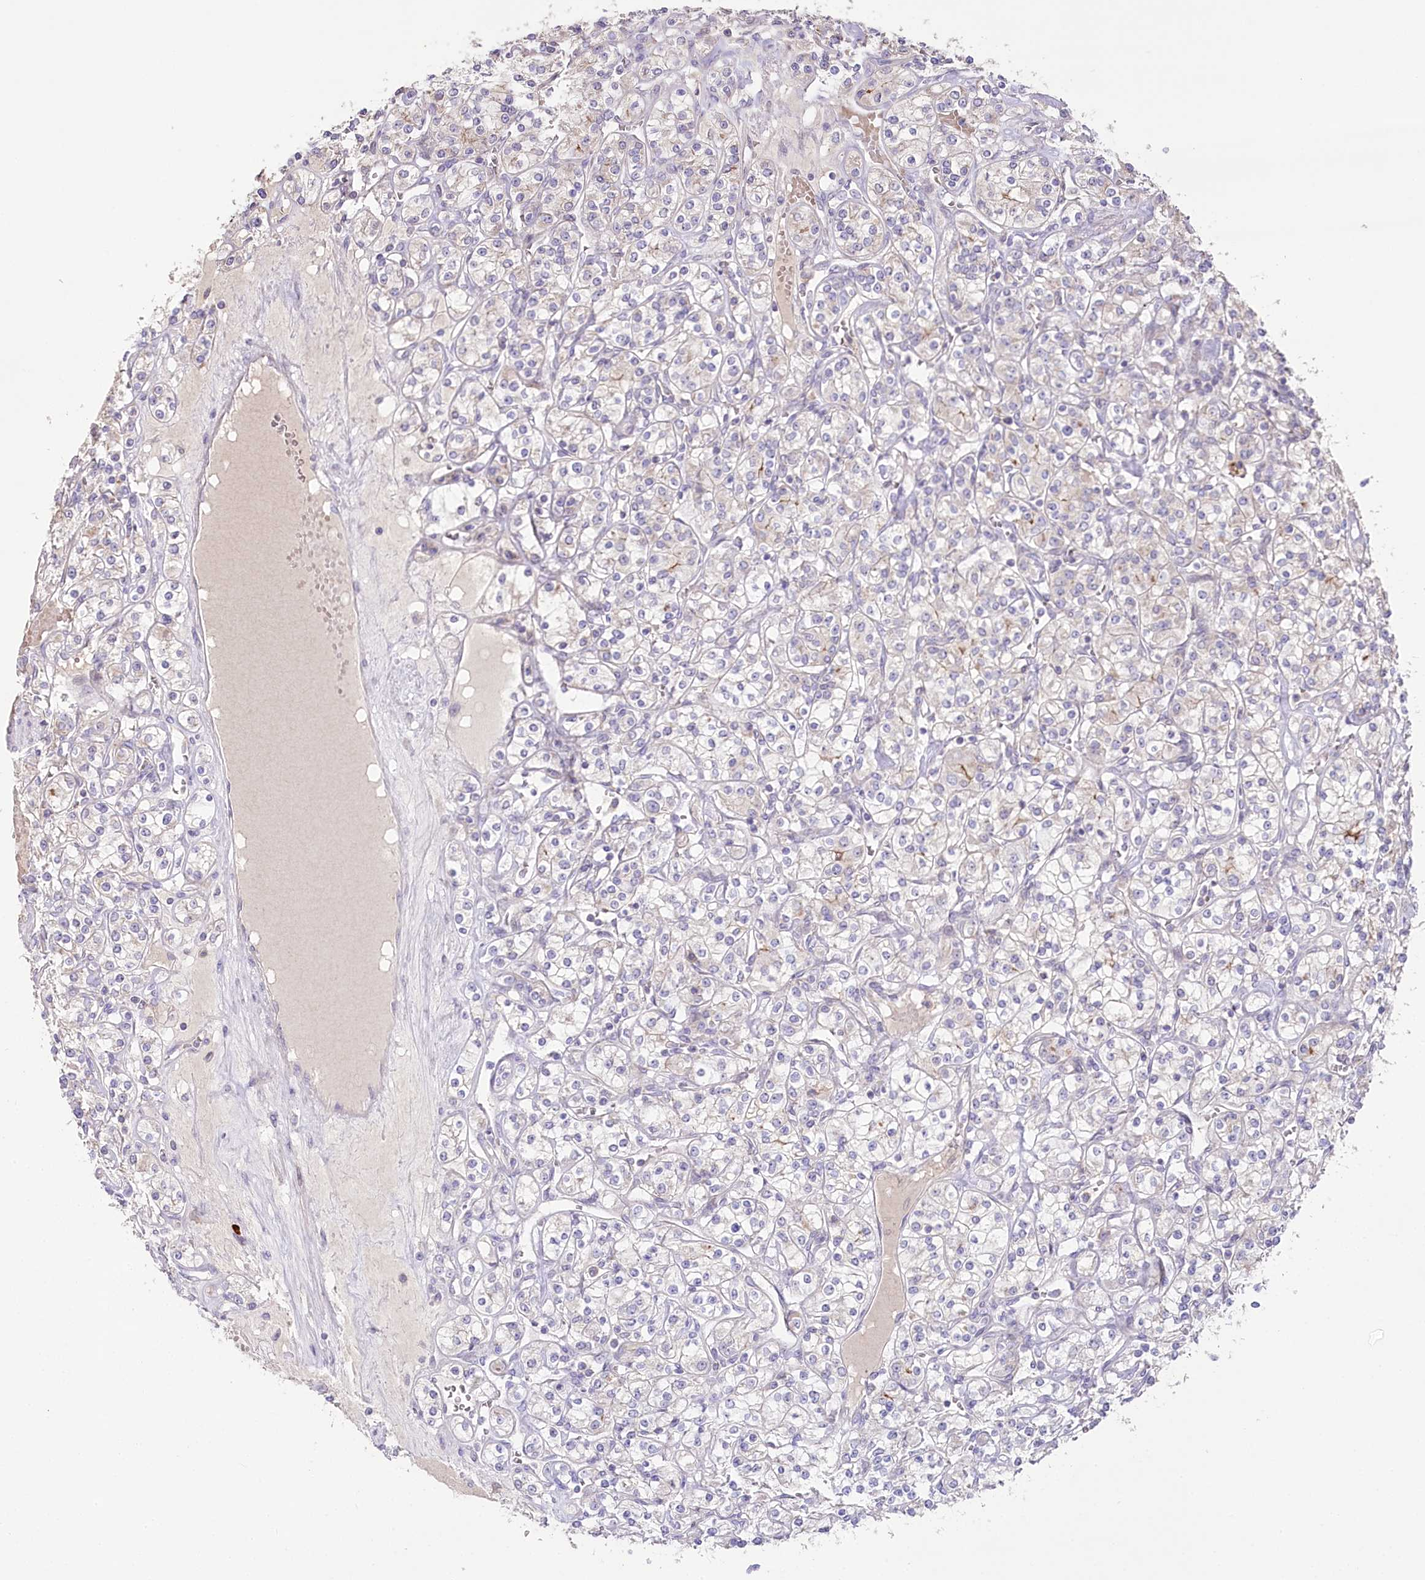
{"staining": {"intensity": "negative", "quantity": "none", "location": "none"}, "tissue": "renal cancer", "cell_type": "Tumor cells", "image_type": "cancer", "snomed": [{"axis": "morphology", "description": "Adenocarcinoma, NOS"}, {"axis": "topography", "description": "Kidney"}], "caption": "IHC micrograph of neoplastic tissue: human renal adenocarcinoma stained with DAB reveals no significant protein staining in tumor cells. (IHC, brightfield microscopy, high magnification).", "gene": "SLC6A11", "patient": {"sex": "male", "age": 77}}